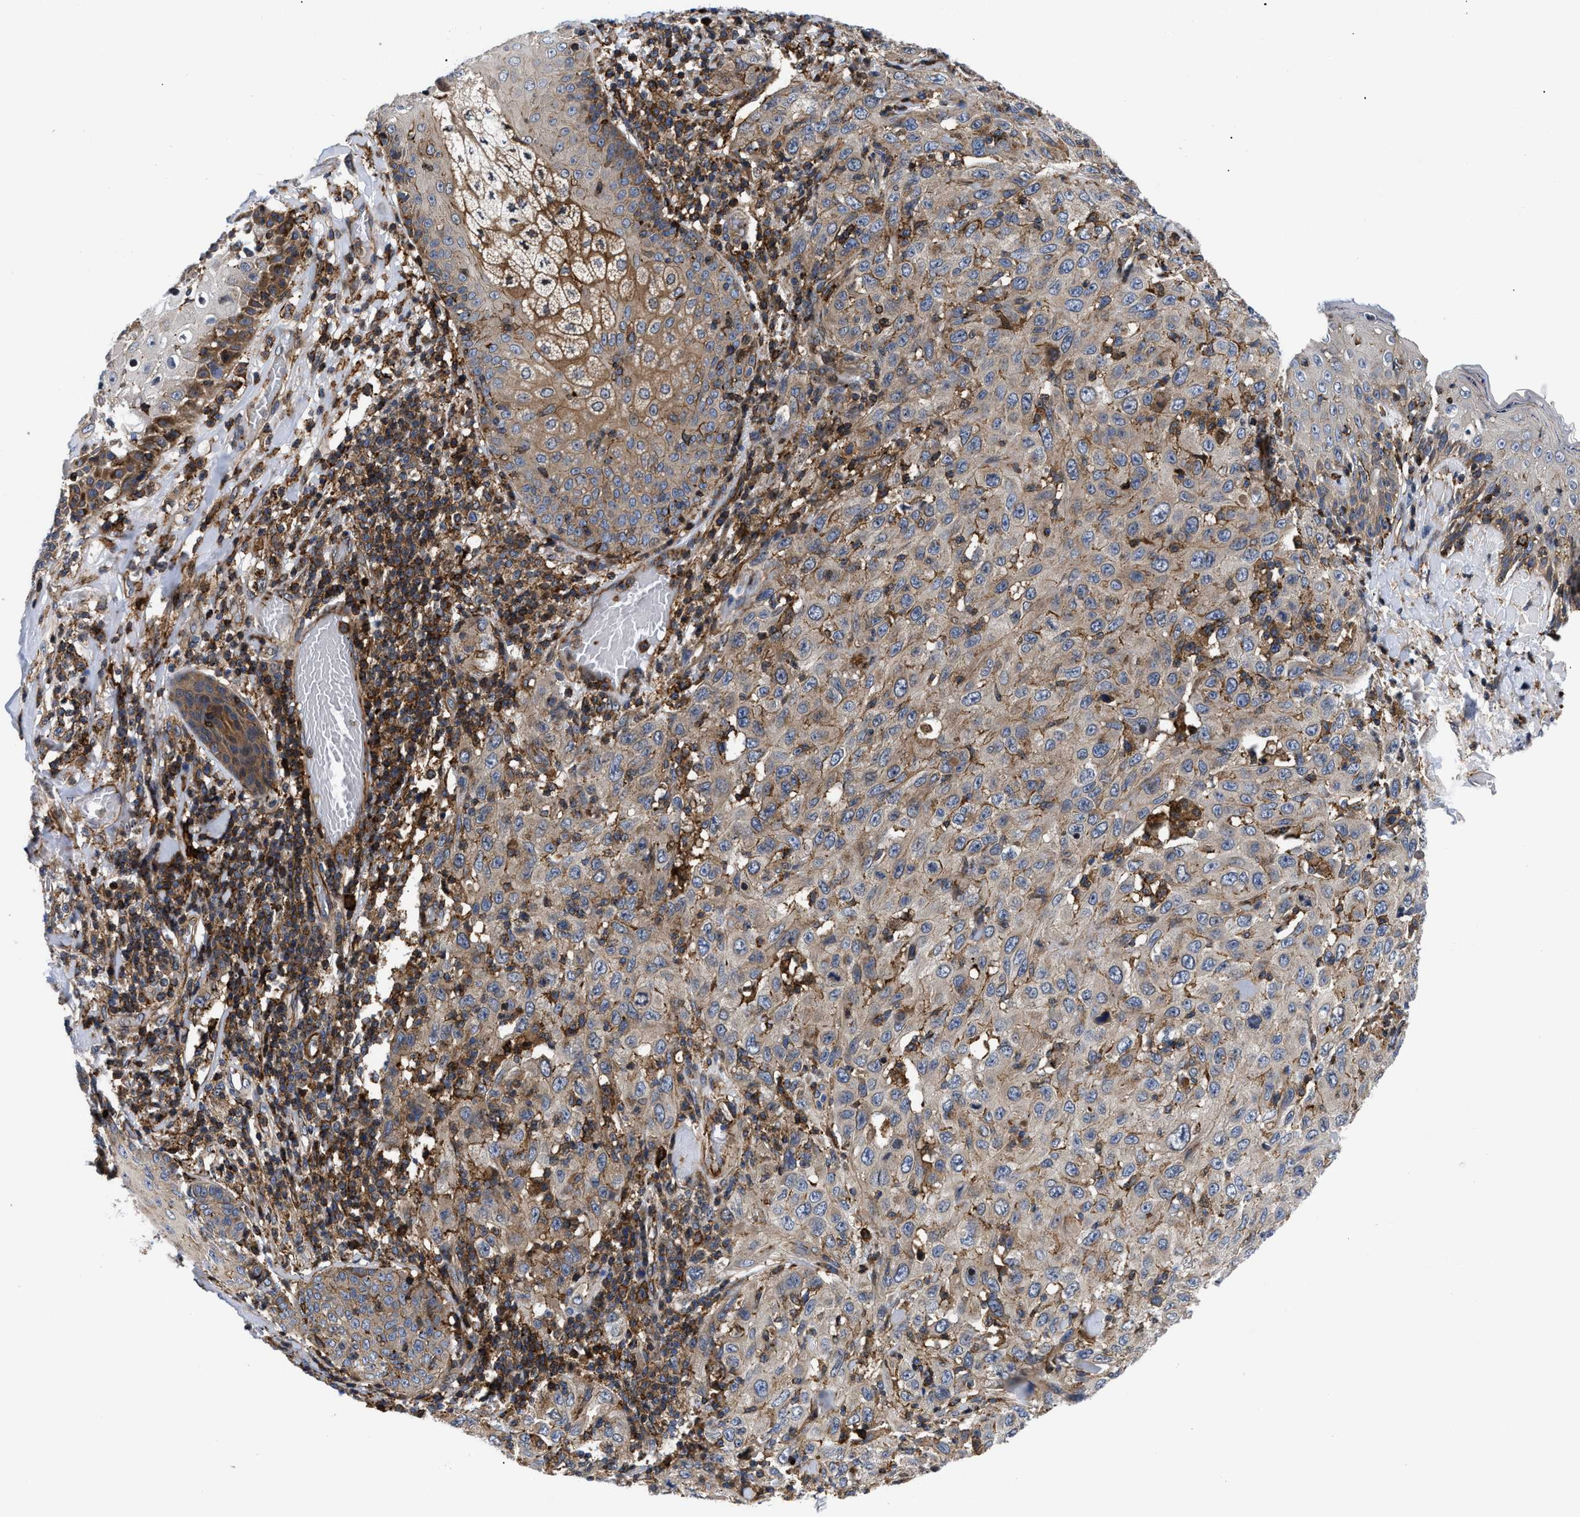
{"staining": {"intensity": "weak", "quantity": ">75%", "location": "cytoplasmic/membranous"}, "tissue": "skin cancer", "cell_type": "Tumor cells", "image_type": "cancer", "snomed": [{"axis": "morphology", "description": "Squamous cell carcinoma, NOS"}, {"axis": "topography", "description": "Skin"}], "caption": "Immunohistochemical staining of squamous cell carcinoma (skin) reveals low levels of weak cytoplasmic/membranous positivity in approximately >75% of tumor cells.", "gene": "SPAST", "patient": {"sex": "female", "age": 88}}